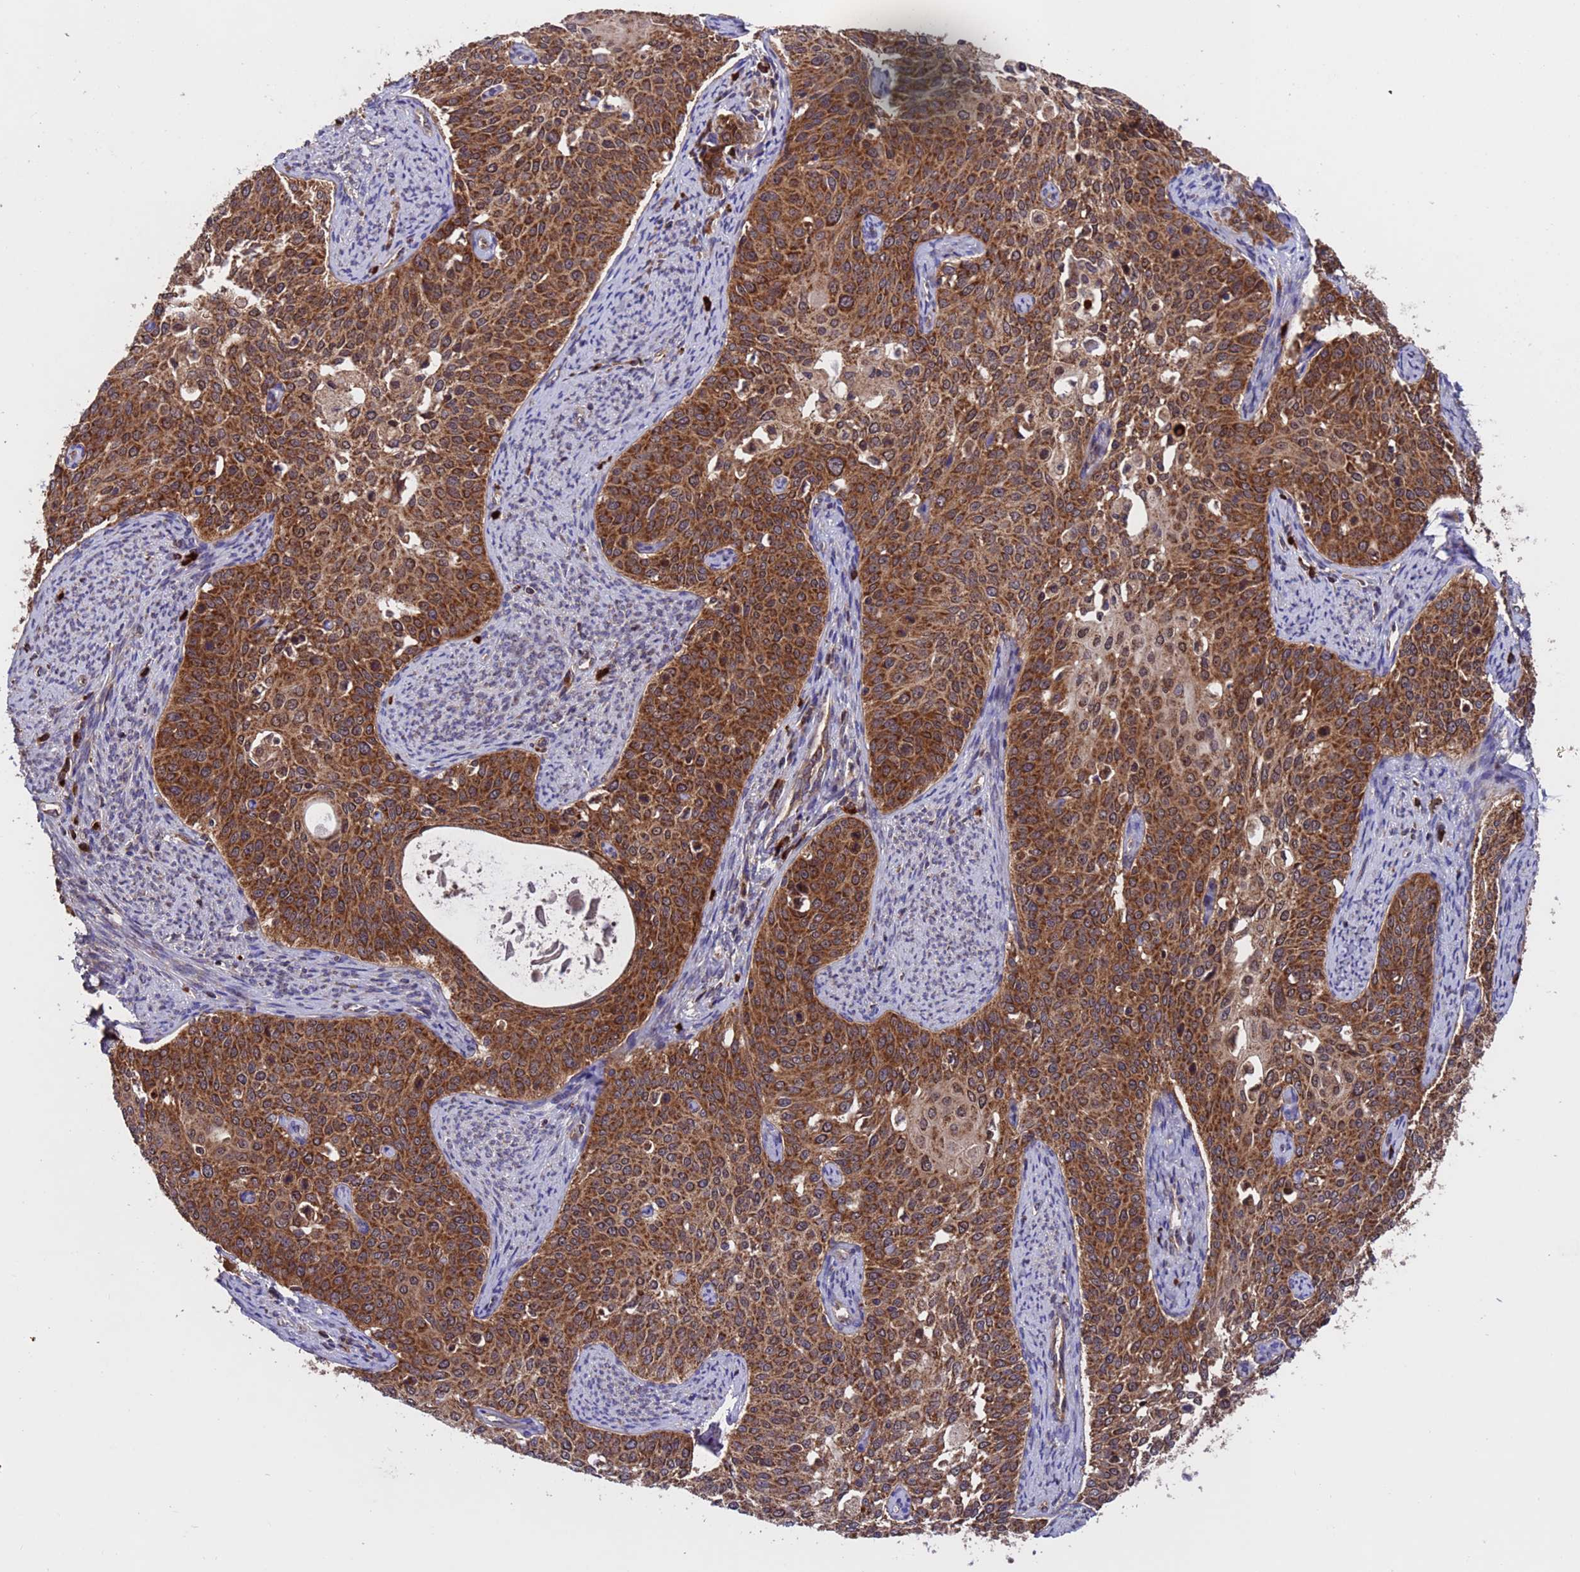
{"staining": {"intensity": "strong", "quantity": ">75%", "location": "cytoplasmic/membranous"}, "tissue": "cervical cancer", "cell_type": "Tumor cells", "image_type": "cancer", "snomed": [{"axis": "morphology", "description": "Squamous cell carcinoma, NOS"}, {"axis": "topography", "description": "Cervix"}], "caption": "DAB immunohistochemical staining of cervical cancer (squamous cell carcinoma) displays strong cytoplasmic/membranous protein expression in approximately >75% of tumor cells.", "gene": "TSR3", "patient": {"sex": "female", "age": 44}}